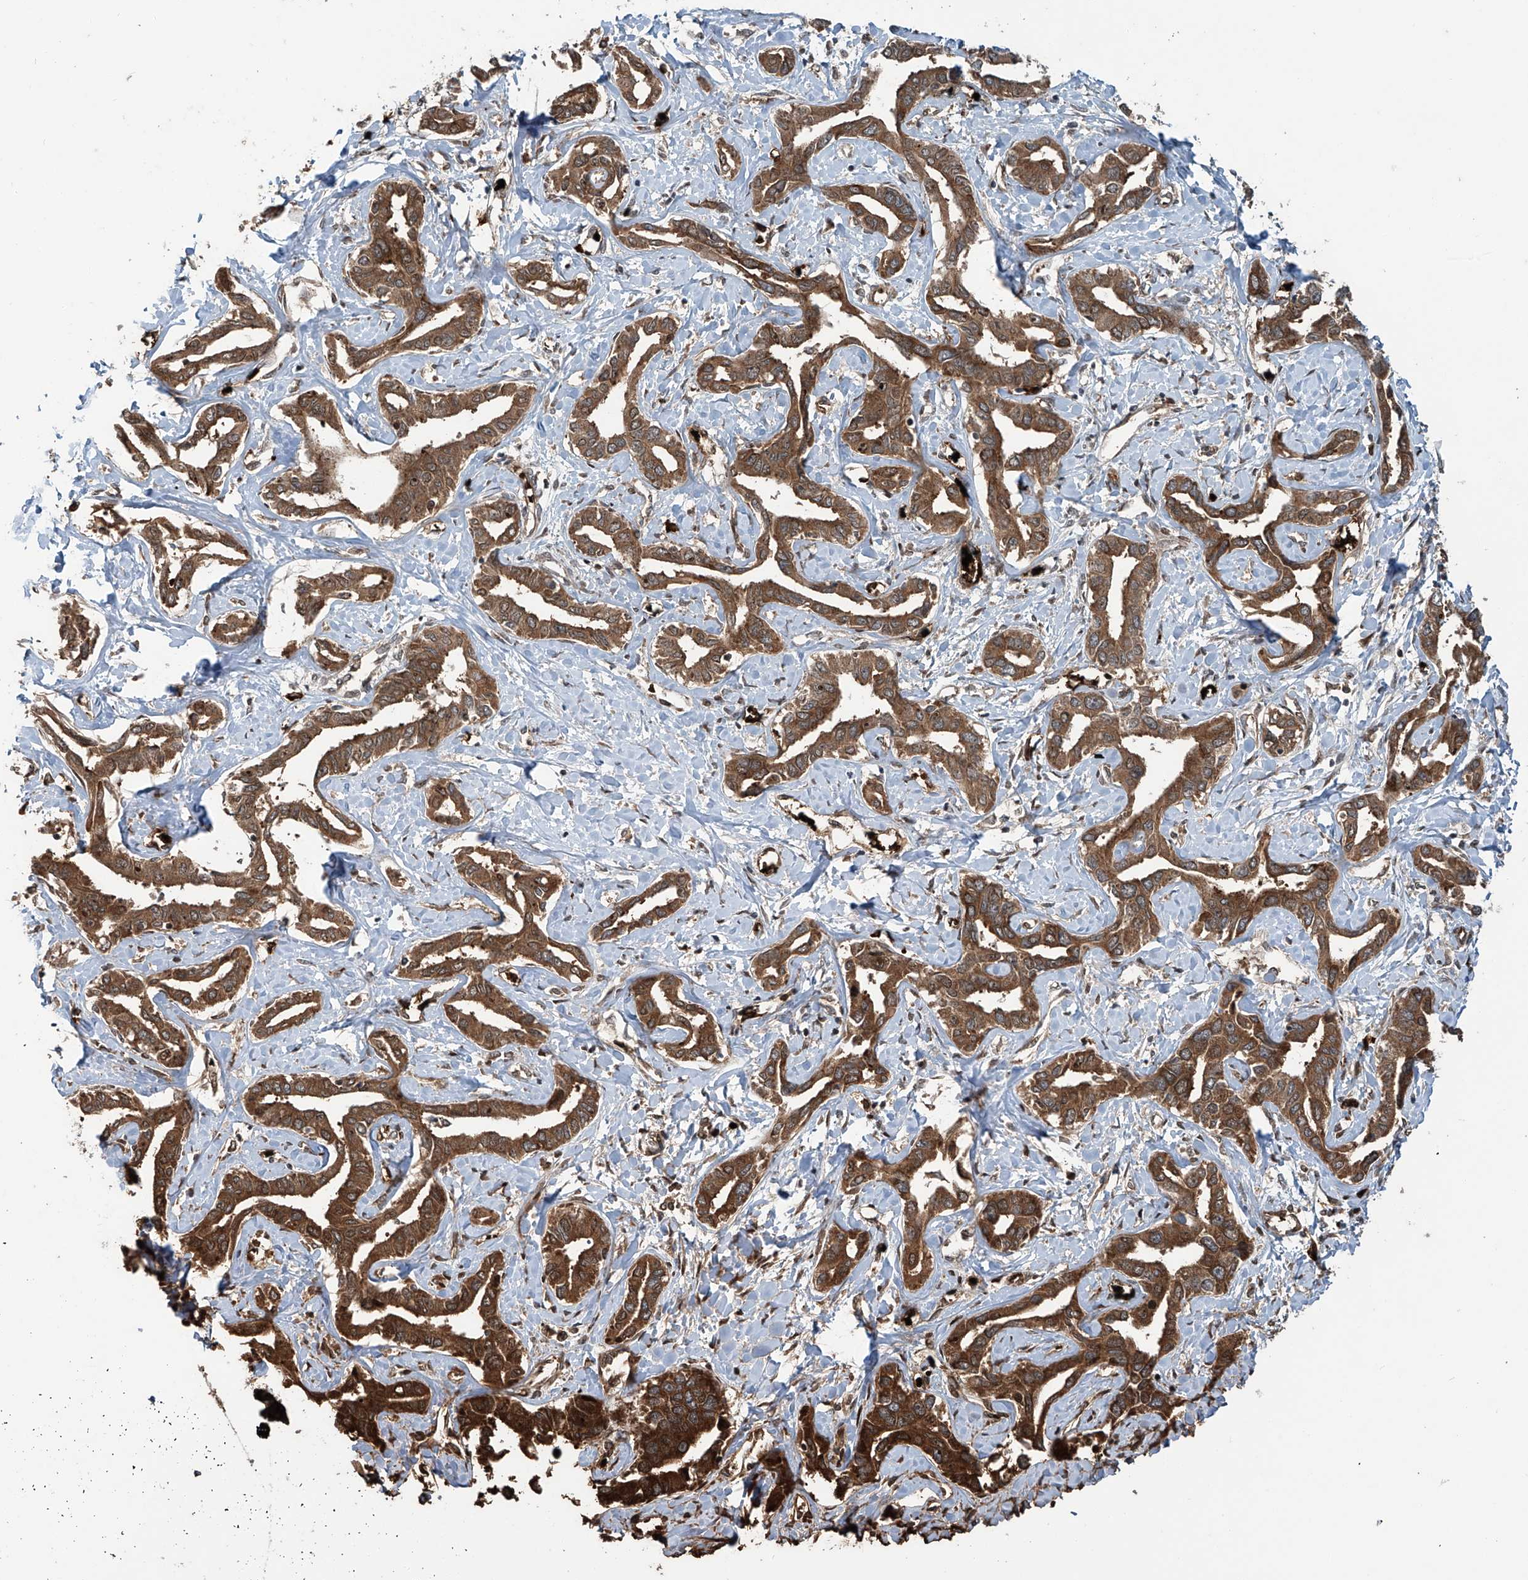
{"staining": {"intensity": "moderate", "quantity": ">75%", "location": "cytoplasmic/membranous"}, "tissue": "liver cancer", "cell_type": "Tumor cells", "image_type": "cancer", "snomed": [{"axis": "morphology", "description": "Cholangiocarcinoma"}, {"axis": "topography", "description": "Liver"}], "caption": "A brown stain labels moderate cytoplasmic/membranous positivity of a protein in human liver cholangiocarcinoma tumor cells. Immunohistochemistry stains the protein in brown and the nuclei are stained blue.", "gene": "ZDHHC9", "patient": {"sex": "male", "age": 59}}